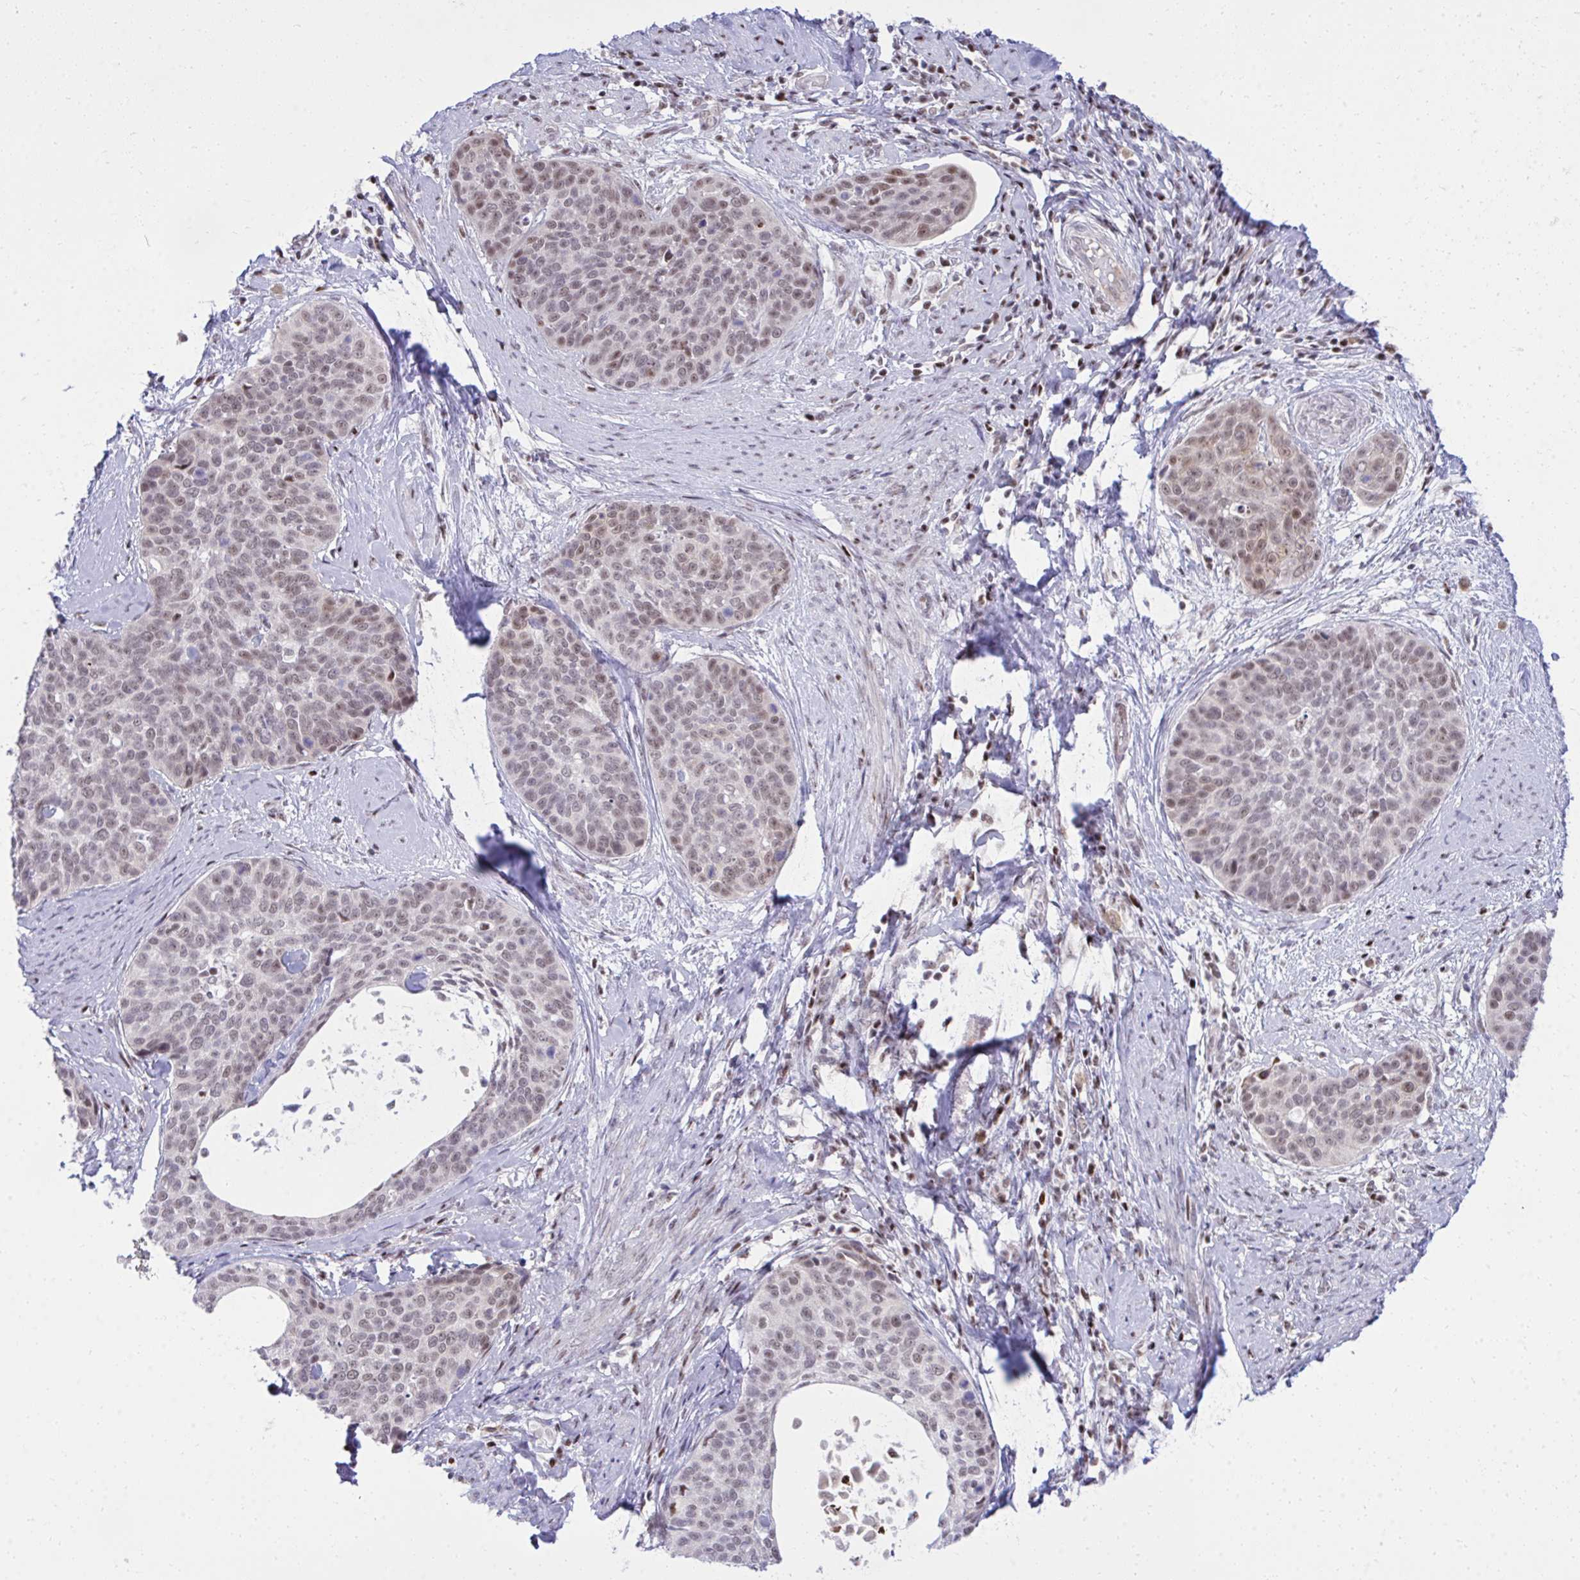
{"staining": {"intensity": "weak", "quantity": ">75%", "location": "nuclear"}, "tissue": "cervical cancer", "cell_type": "Tumor cells", "image_type": "cancer", "snomed": [{"axis": "morphology", "description": "Squamous cell carcinoma, NOS"}, {"axis": "topography", "description": "Cervix"}], "caption": "Human squamous cell carcinoma (cervical) stained with a brown dye exhibits weak nuclear positive expression in about >75% of tumor cells.", "gene": "C14orf39", "patient": {"sex": "female", "age": 69}}